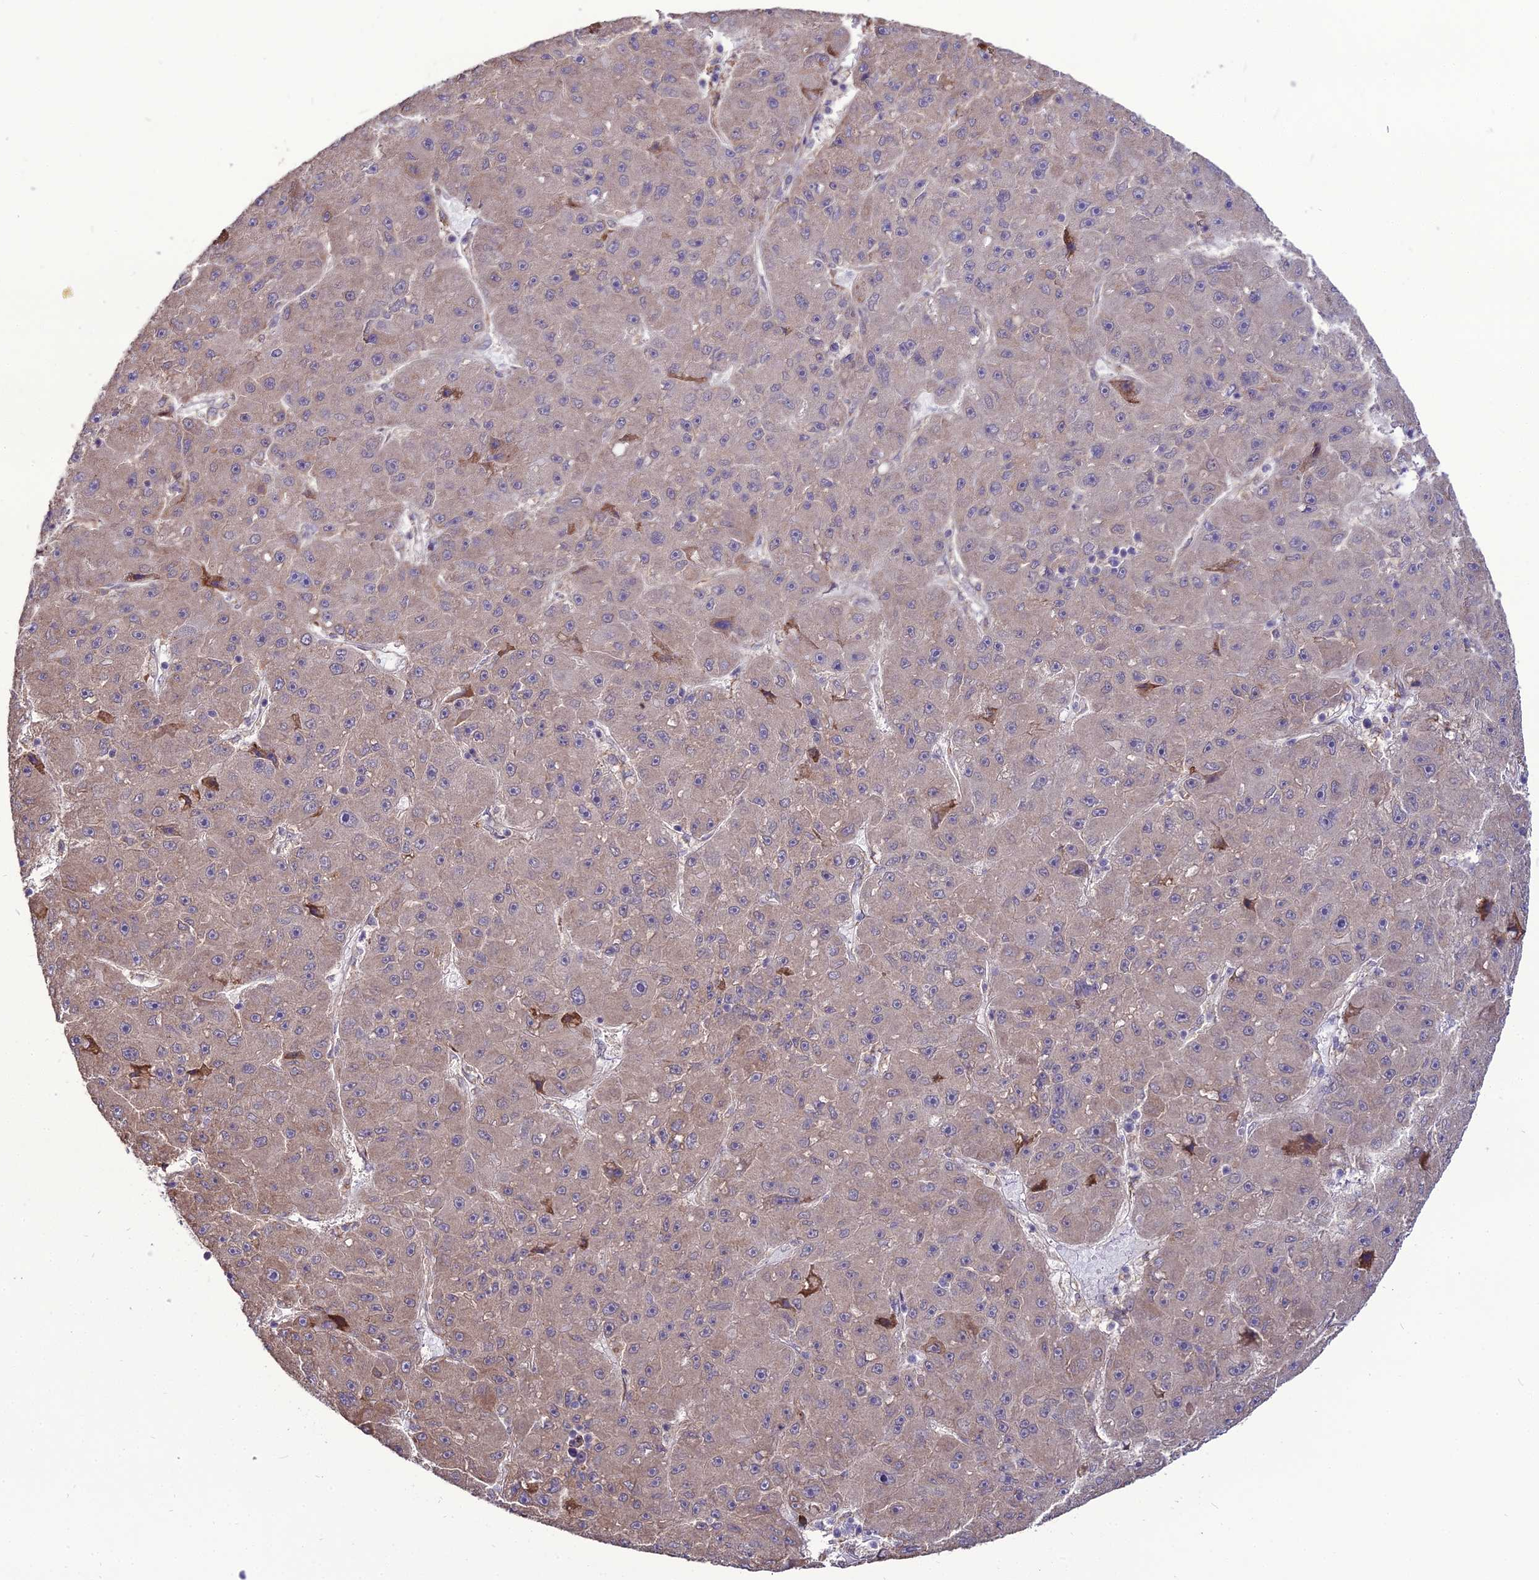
{"staining": {"intensity": "weak", "quantity": "<25%", "location": "cytoplasmic/membranous"}, "tissue": "liver cancer", "cell_type": "Tumor cells", "image_type": "cancer", "snomed": [{"axis": "morphology", "description": "Carcinoma, Hepatocellular, NOS"}, {"axis": "topography", "description": "Liver"}], "caption": "Photomicrograph shows no protein expression in tumor cells of liver cancer tissue.", "gene": "TROAP", "patient": {"sex": "male", "age": 67}}